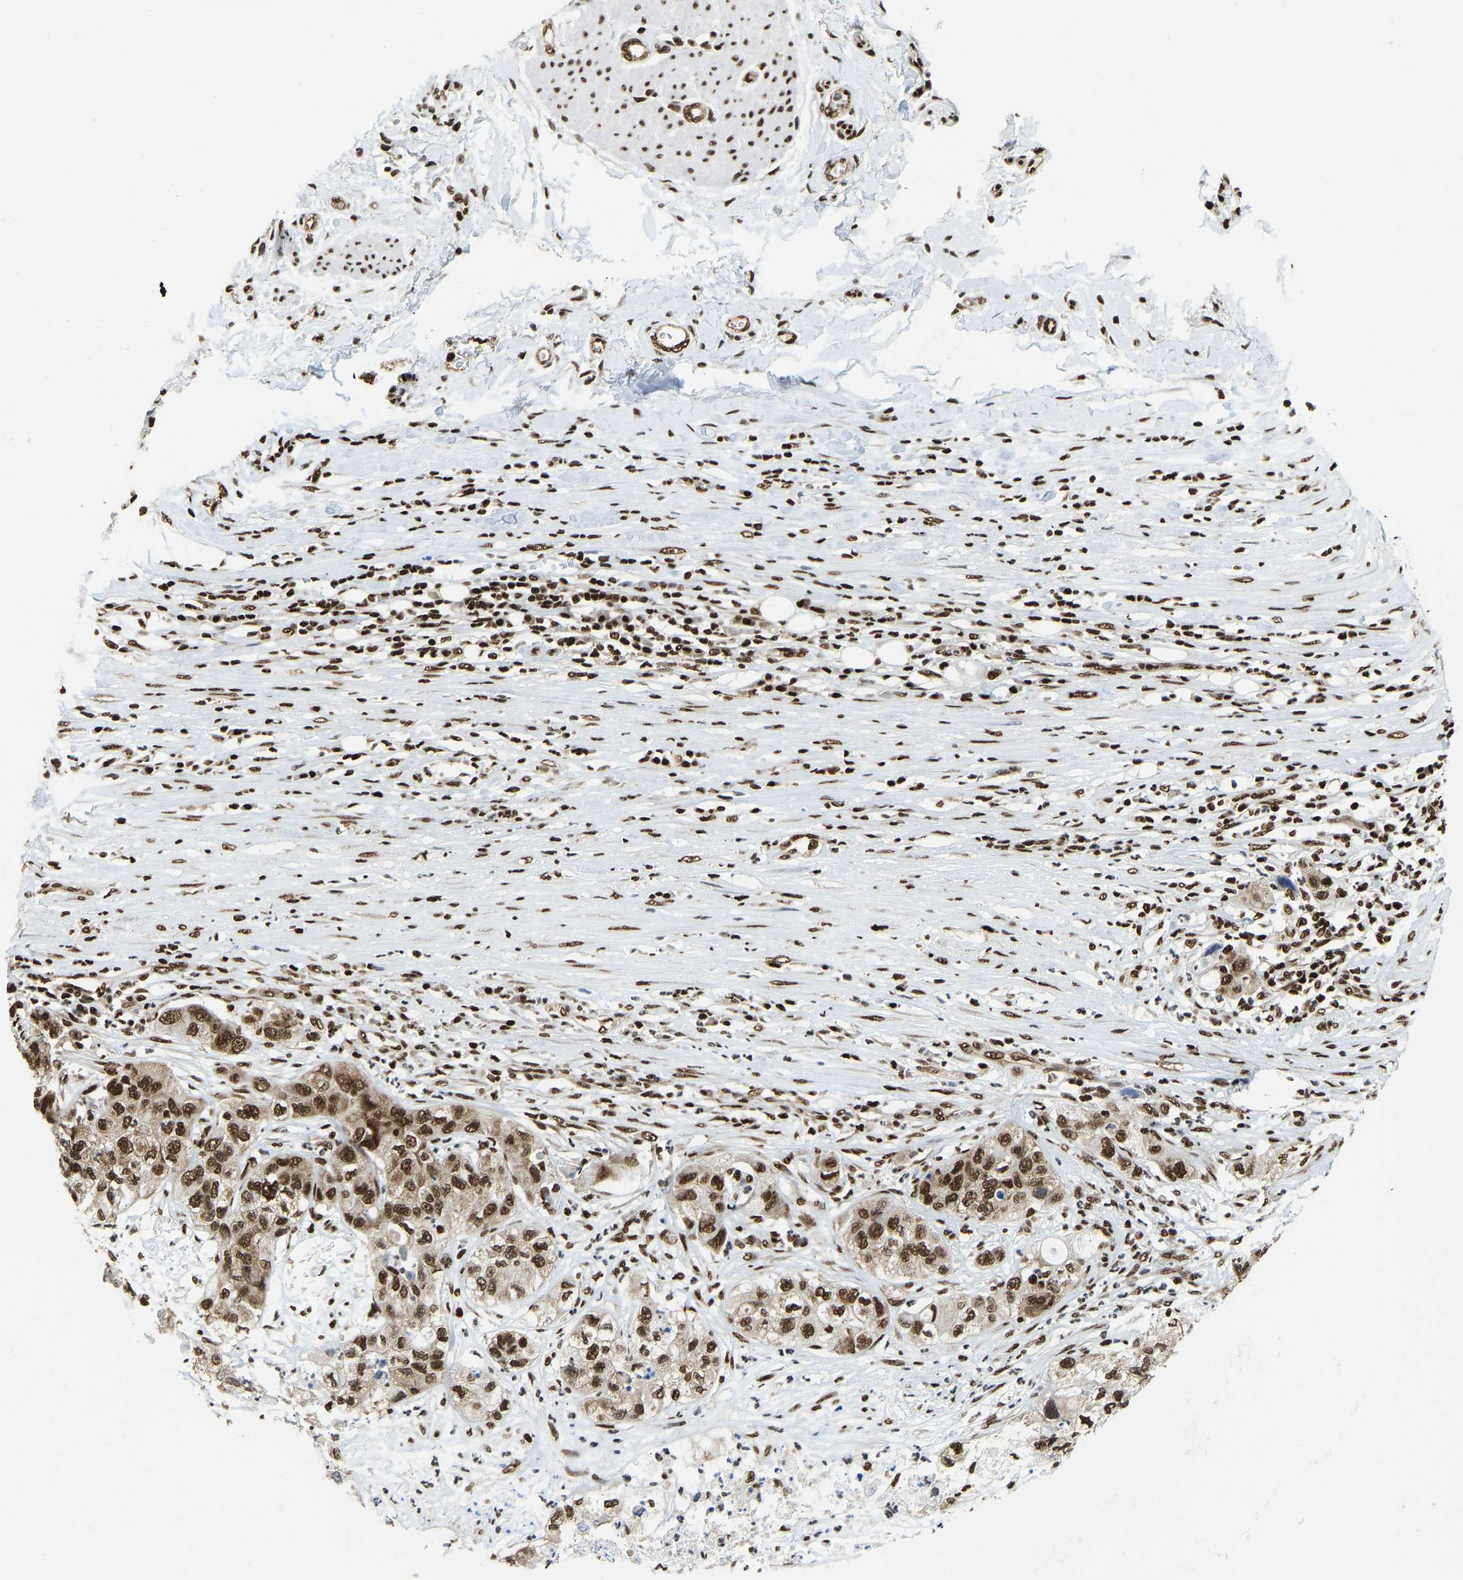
{"staining": {"intensity": "strong", "quantity": ">75%", "location": "cytoplasmic/membranous,nuclear"}, "tissue": "pancreatic cancer", "cell_type": "Tumor cells", "image_type": "cancer", "snomed": [{"axis": "morphology", "description": "Adenocarcinoma, NOS"}, {"axis": "topography", "description": "Pancreas"}], "caption": "Protein expression analysis of human pancreatic cancer reveals strong cytoplasmic/membranous and nuclear staining in approximately >75% of tumor cells.", "gene": "ZSCAN20", "patient": {"sex": "female", "age": 78}}